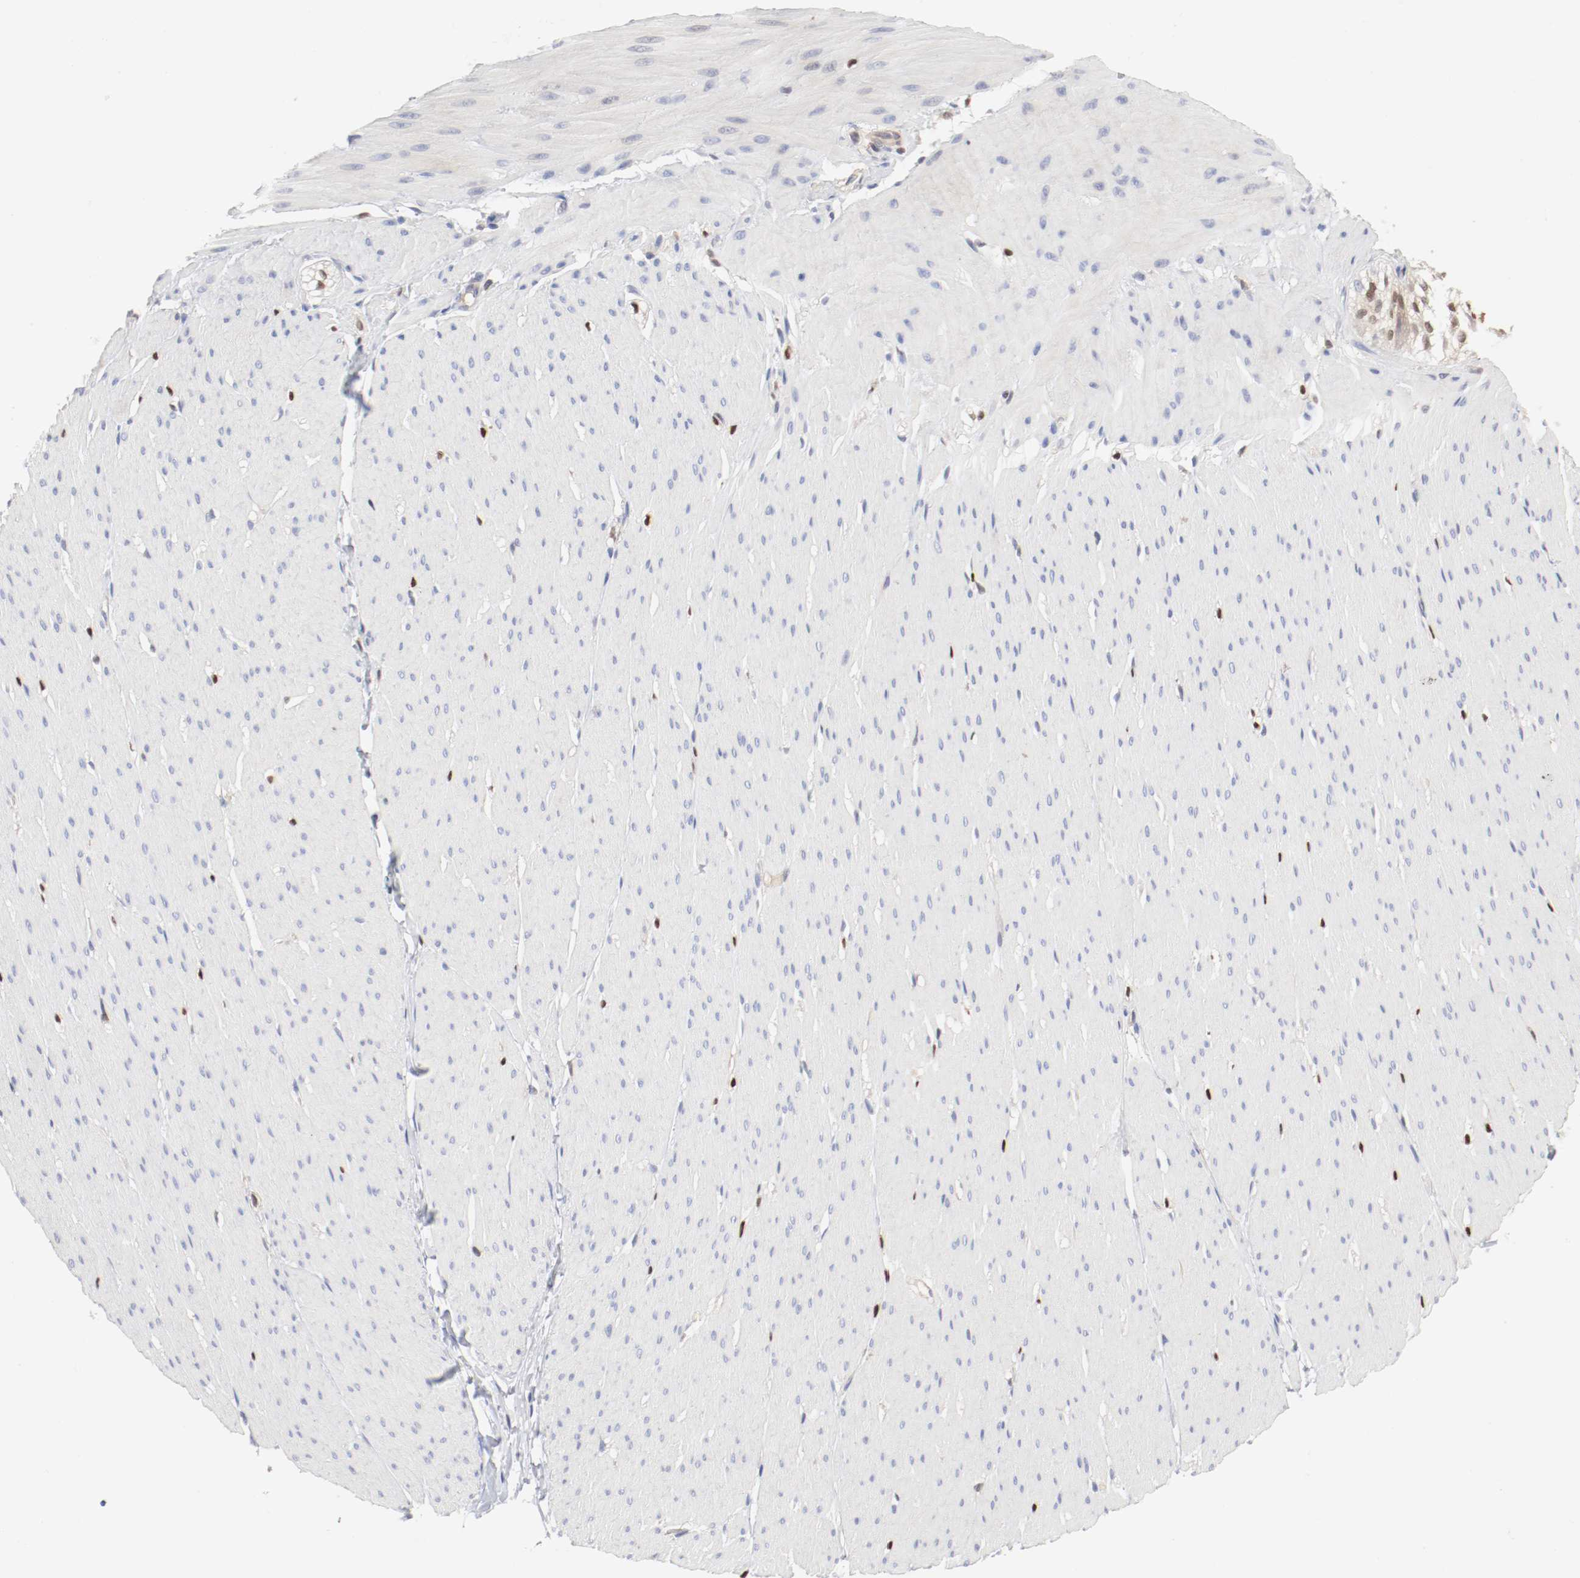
{"staining": {"intensity": "negative", "quantity": "none", "location": "none"}, "tissue": "smooth muscle", "cell_type": "Smooth muscle cells", "image_type": "normal", "snomed": [{"axis": "morphology", "description": "Normal tissue, NOS"}, {"axis": "topography", "description": "Smooth muscle"}, {"axis": "topography", "description": "Colon"}], "caption": "Immunohistochemical staining of benign human smooth muscle exhibits no significant positivity in smooth muscle cells.", "gene": "ARHGEF6", "patient": {"sex": "male", "age": 67}}